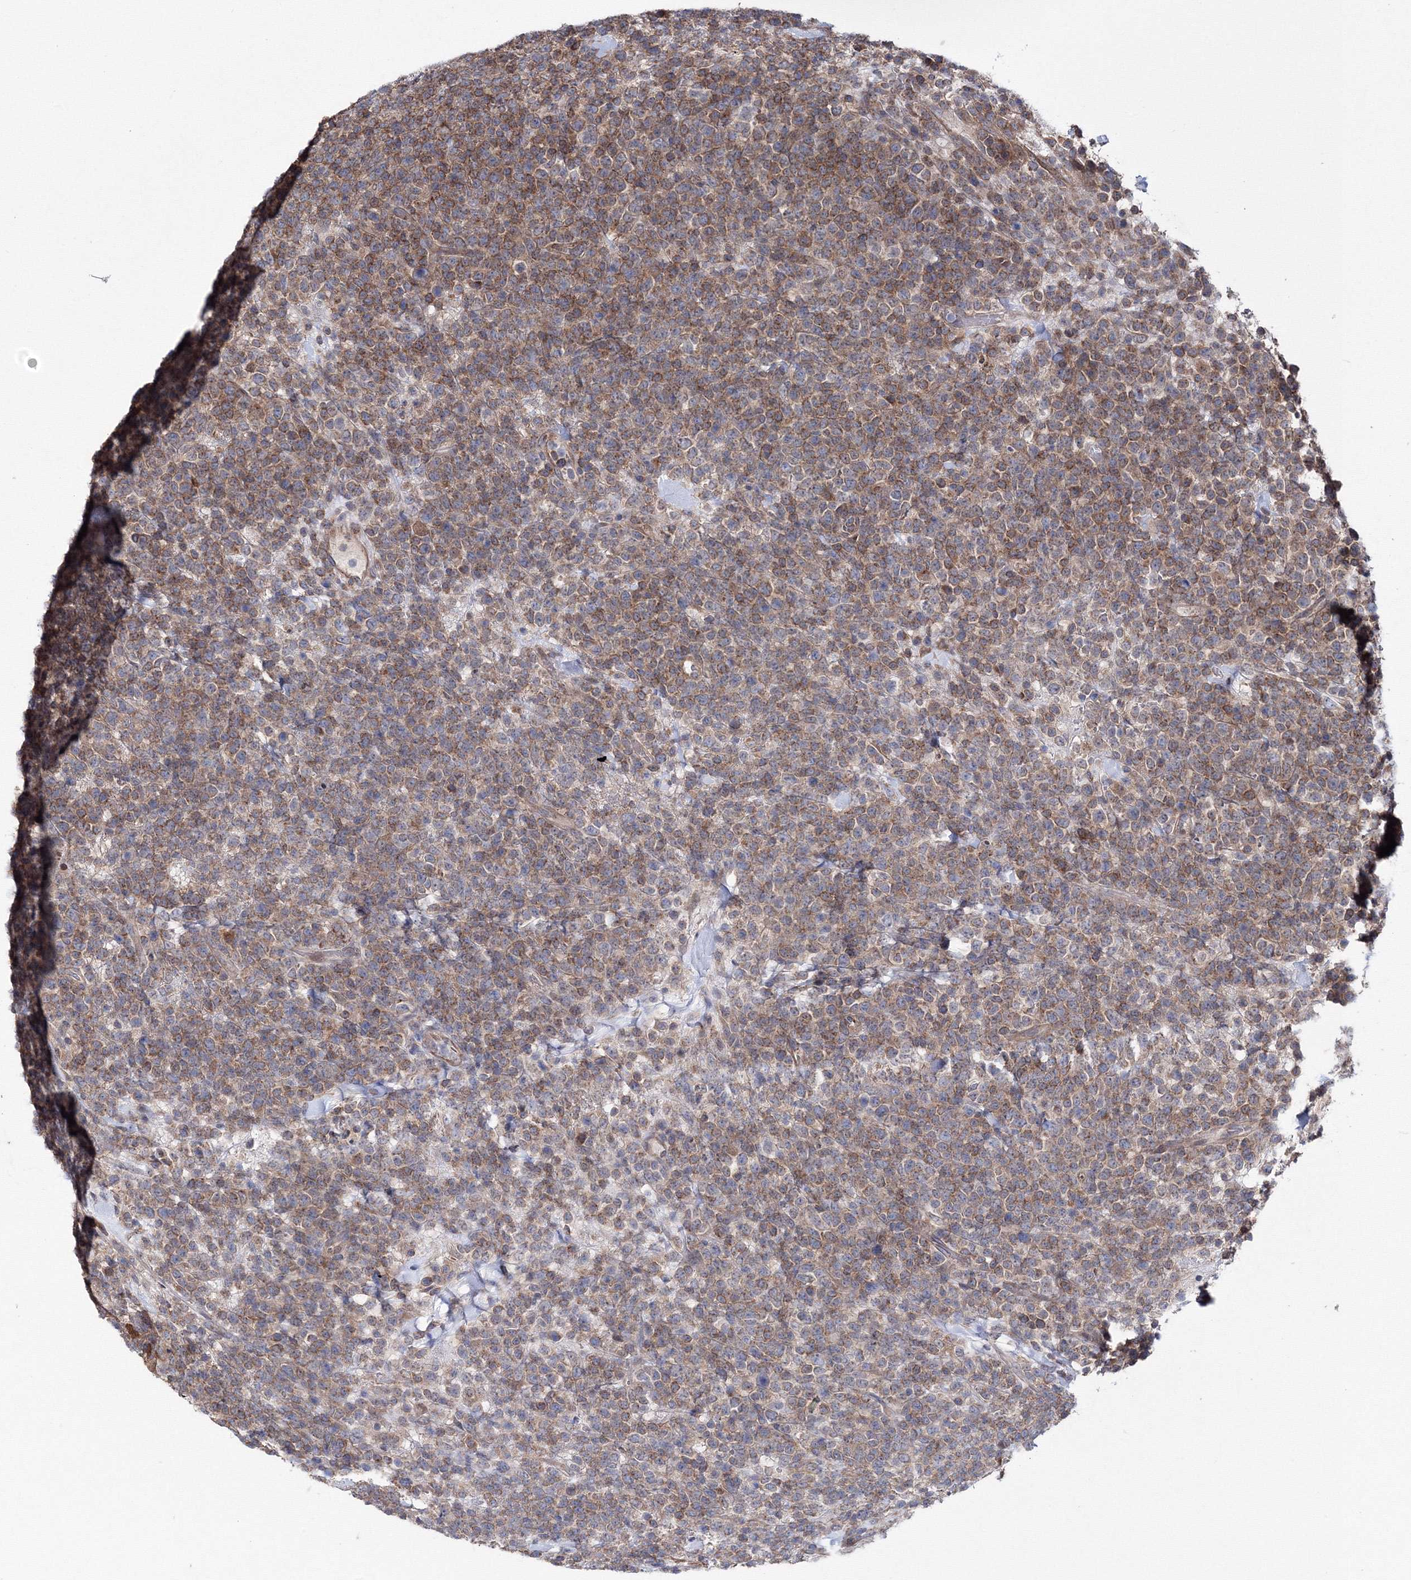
{"staining": {"intensity": "moderate", "quantity": ">75%", "location": "cytoplasmic/membranous"}, "tissue": "lymphoma", "cell_type": "Tumor cells", "image_type": "cancer", "snomed": [{"axis": "morphology", "description": "Malignant lymphoma, non-Hodgkin's type, High grade"}, {"axis": "topography", "description": "Colon"}], "caption": "Immunohistochemistry (IHC) micrograph of neoplastic tissue: lymphoma stained using immunohistochemistry shows medium levels of moderate protein expression localized specifically in the cytoplasmic/membranous of tumor cells, appearing as a cytoplasmic/membranous brown color.", "gene": "PPP2R2B", "patient": {"sex": "female", "age": 53}}